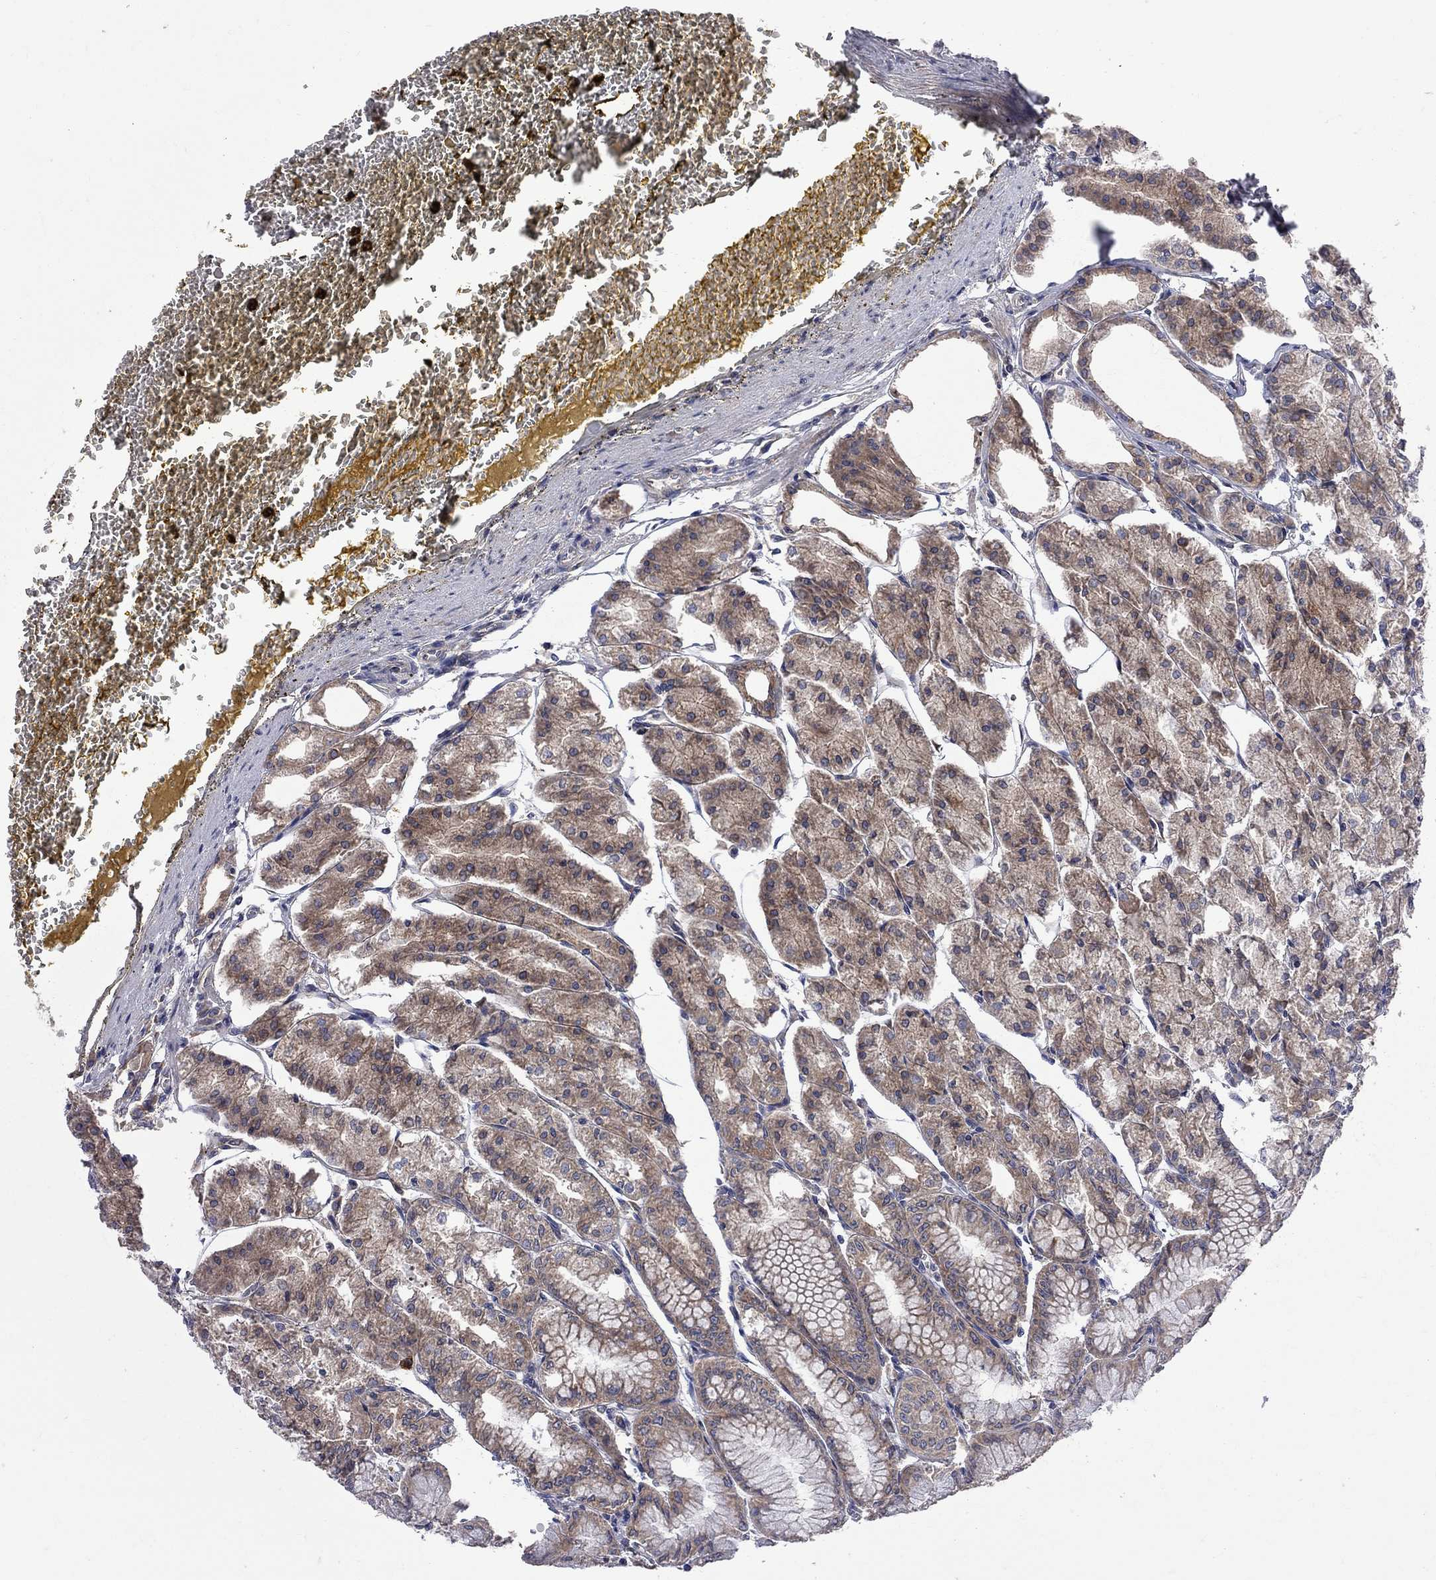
{"staining": {"intensity": "moderate", "quantity": ">75%", "location": "cytoplasmic/membranous"}, "tissue": "stomach", "cell_type": "Glandular cells", "image_type": "normal", "snomed": [{"axis": "morphology", "description": "Normal tissue, NOS"}, {"axis": "topography", "description": "Stomach, lower"}], "caption": "Brown immunohistochemical staining in benign human stomach shows moderate cytoplasmic/membranous positivity in approximately >75% of glandular cells. (DAB IHC with brightfield microscopy, high magnification).", "gene": "CNOT11", "patient": {"sex": "male", "age": 71}}